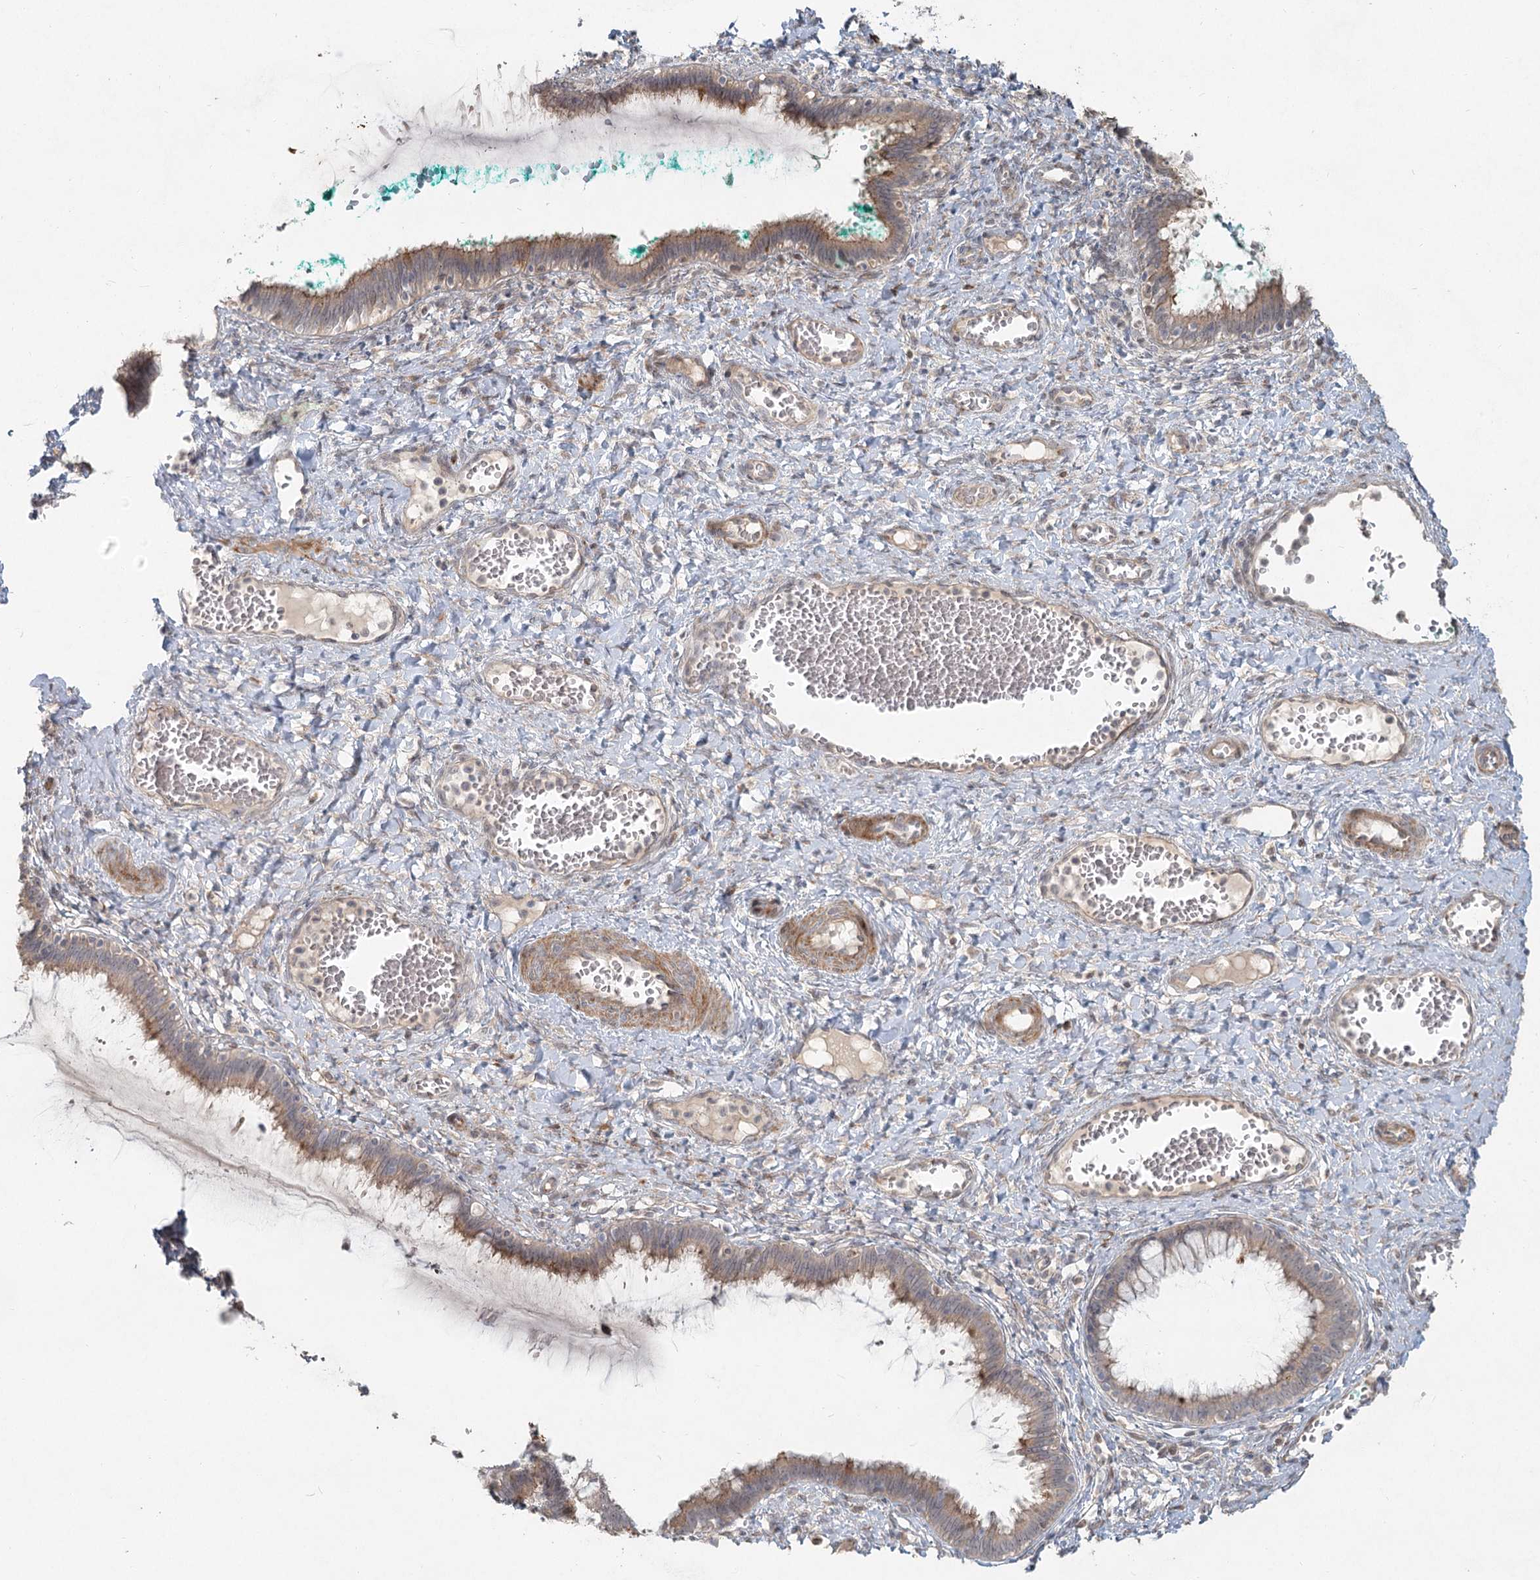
{"staining": {"intensity": "weak", "quantity": "25%-75%", "location": "cytoplasmic/membranous"}, "tissue": "cervix", "cell_type": "Glandular cells", "image_type": "normal", "snomed": [{"axis": "morphology", "description": "Normal tissue, NOS"}, {"axis": "morphology", "description": "Adenocarcinoma, NOS"}, {"axis": "topography", "description": "Cervix"}], "caption": "High-magnification brightfield microscopy of benign cervix stained with DAB (brown) and counterstained with hematoxylin (blue). glandular cells exhibit weak cytoplasmic/membranous positivity is appreciated in about25%-75% of cells. Immunohistochemistry (ihc) stains the protein in brown and the nuclei are stained blue.", "gene": "LRP2BP", "patient": {"sex": "female", "age": 29}}